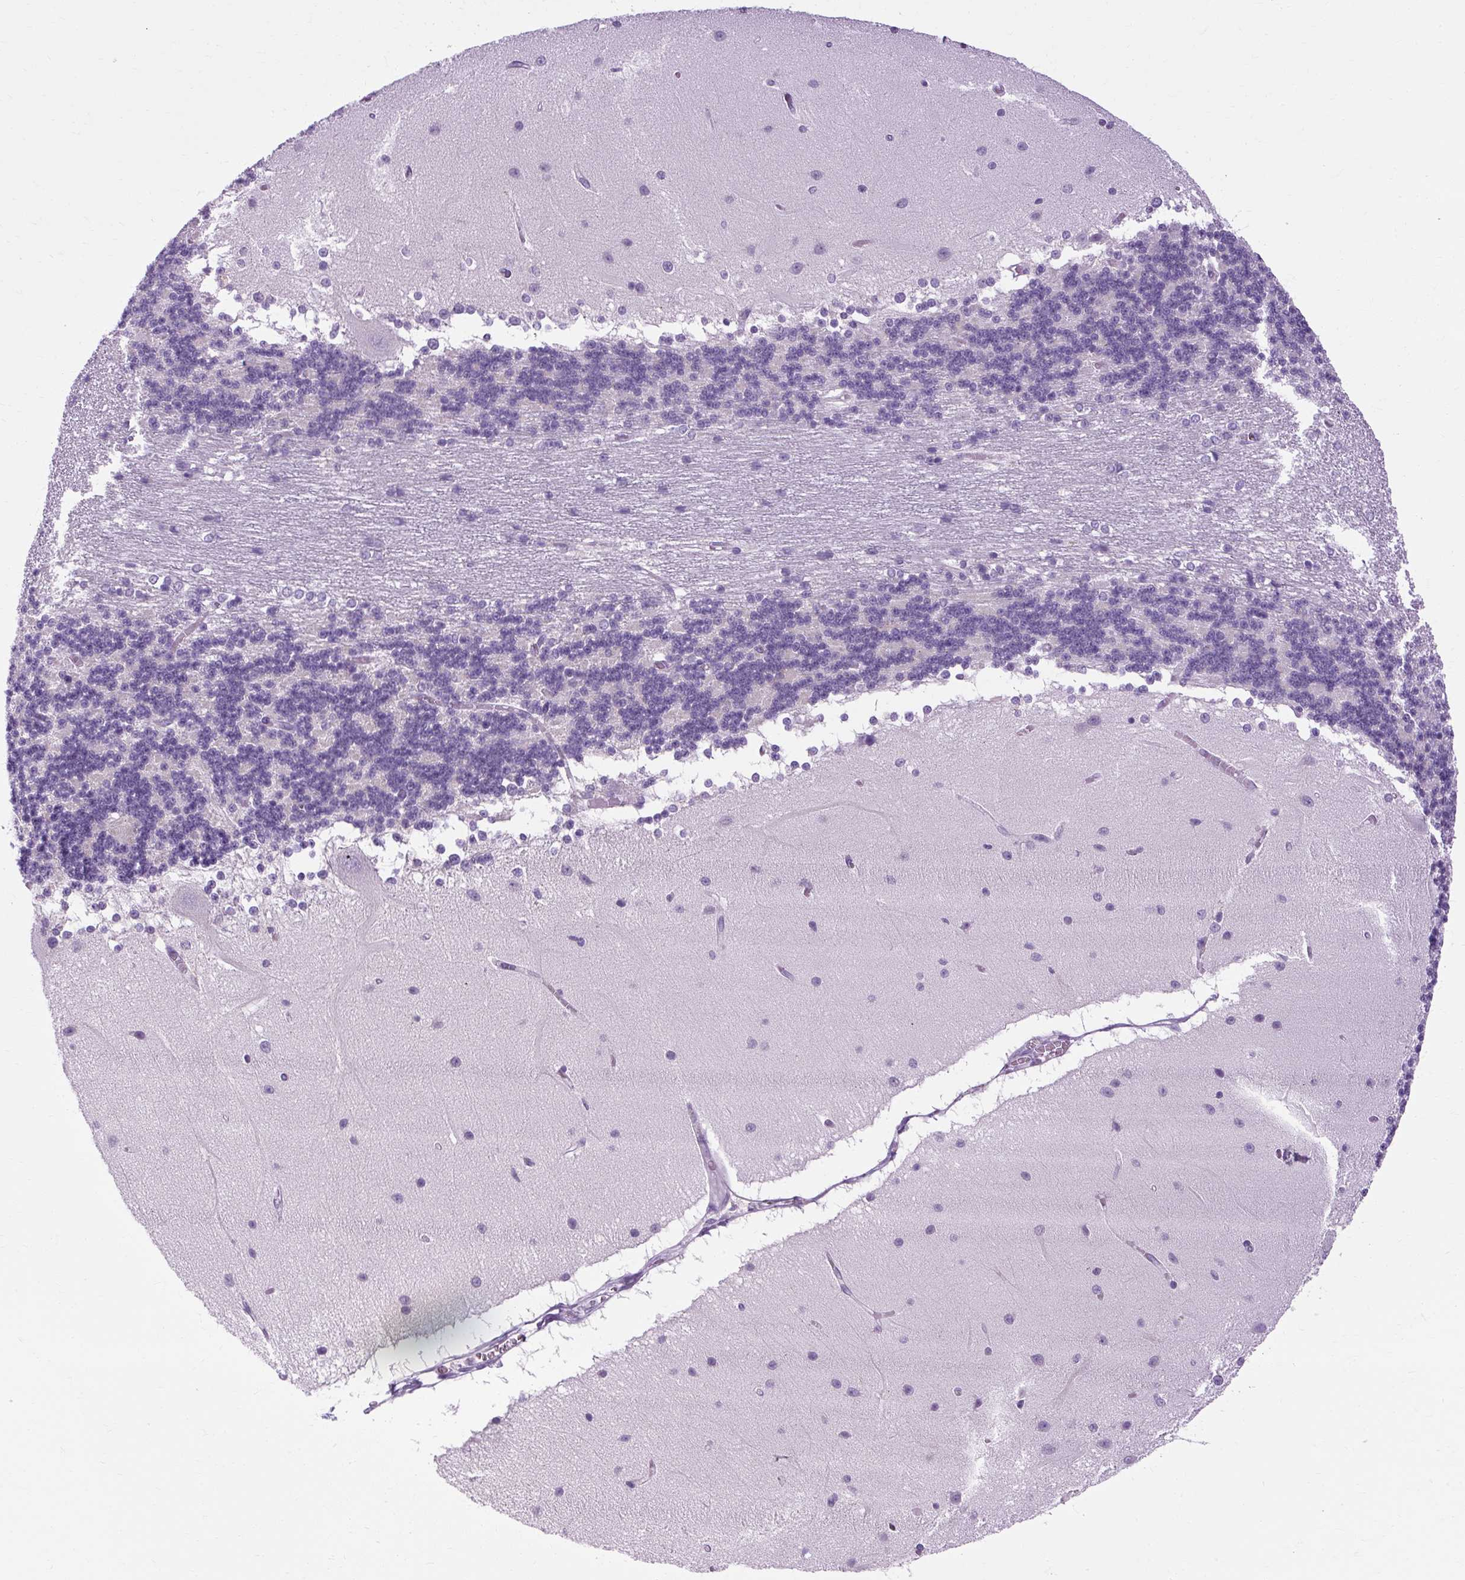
{"staining": {"intensity": "negative", "quantity": "none", "location": "none"}, "tissue": "cerebellum", "cell_type": "Cells in granular layer", "image_type": "normal", "snomed": [{"axis": "morphology", "description": "Normal tissue, NOS"}, {"axis": "topography", "description": "Cerebellum"}], "caption": "Human cerebellum stained for a protein using immunohistochemistry (IHC) reveals no positivity in cells in granular layer.", "gene": "B3GNT4", "patient": {"sex": "female", "age": 54}}